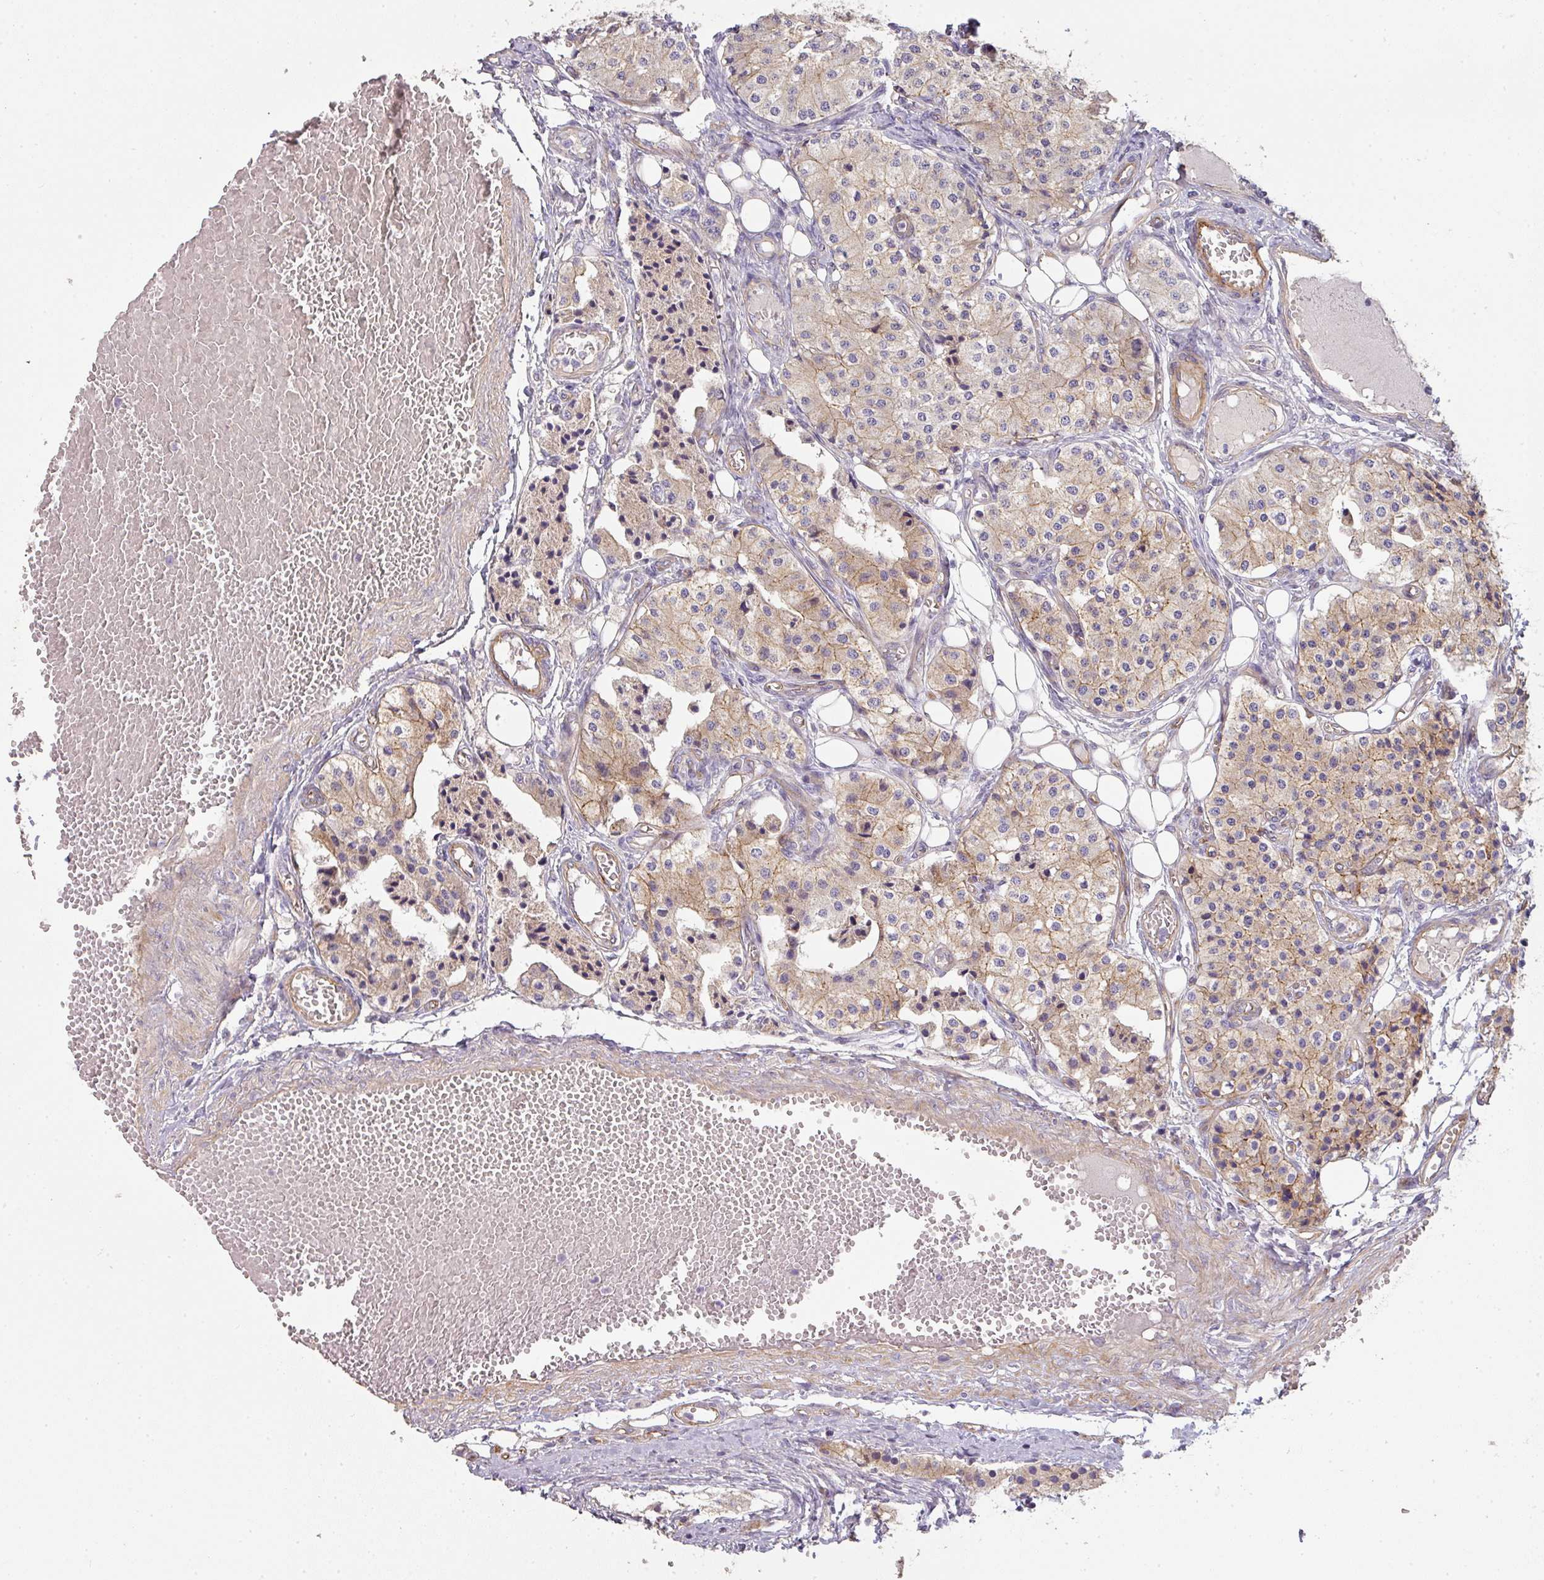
{"staining": {"intensity": "weak", "quantity": "25%-75%", "location": "cytoplasmic/membranous"}, "tissue": "carcinoid", "cell_type": "Tumor cells", "image_type": "cancer", "snomed": [{"axis": "morphology", "description": "Carcinoid, malignant, NOS"}, {"axis": "topography", "description": "Colon"}], "caption": "An IHC histopathology image of neoplastic tissue is shown. Protein staining in brown shows weak cytoplasmic/membranous positivity in malignant carcinoid within tumor cells.", "gene": "PCDH1", "patient": {"sex": "female", "age": 52}}